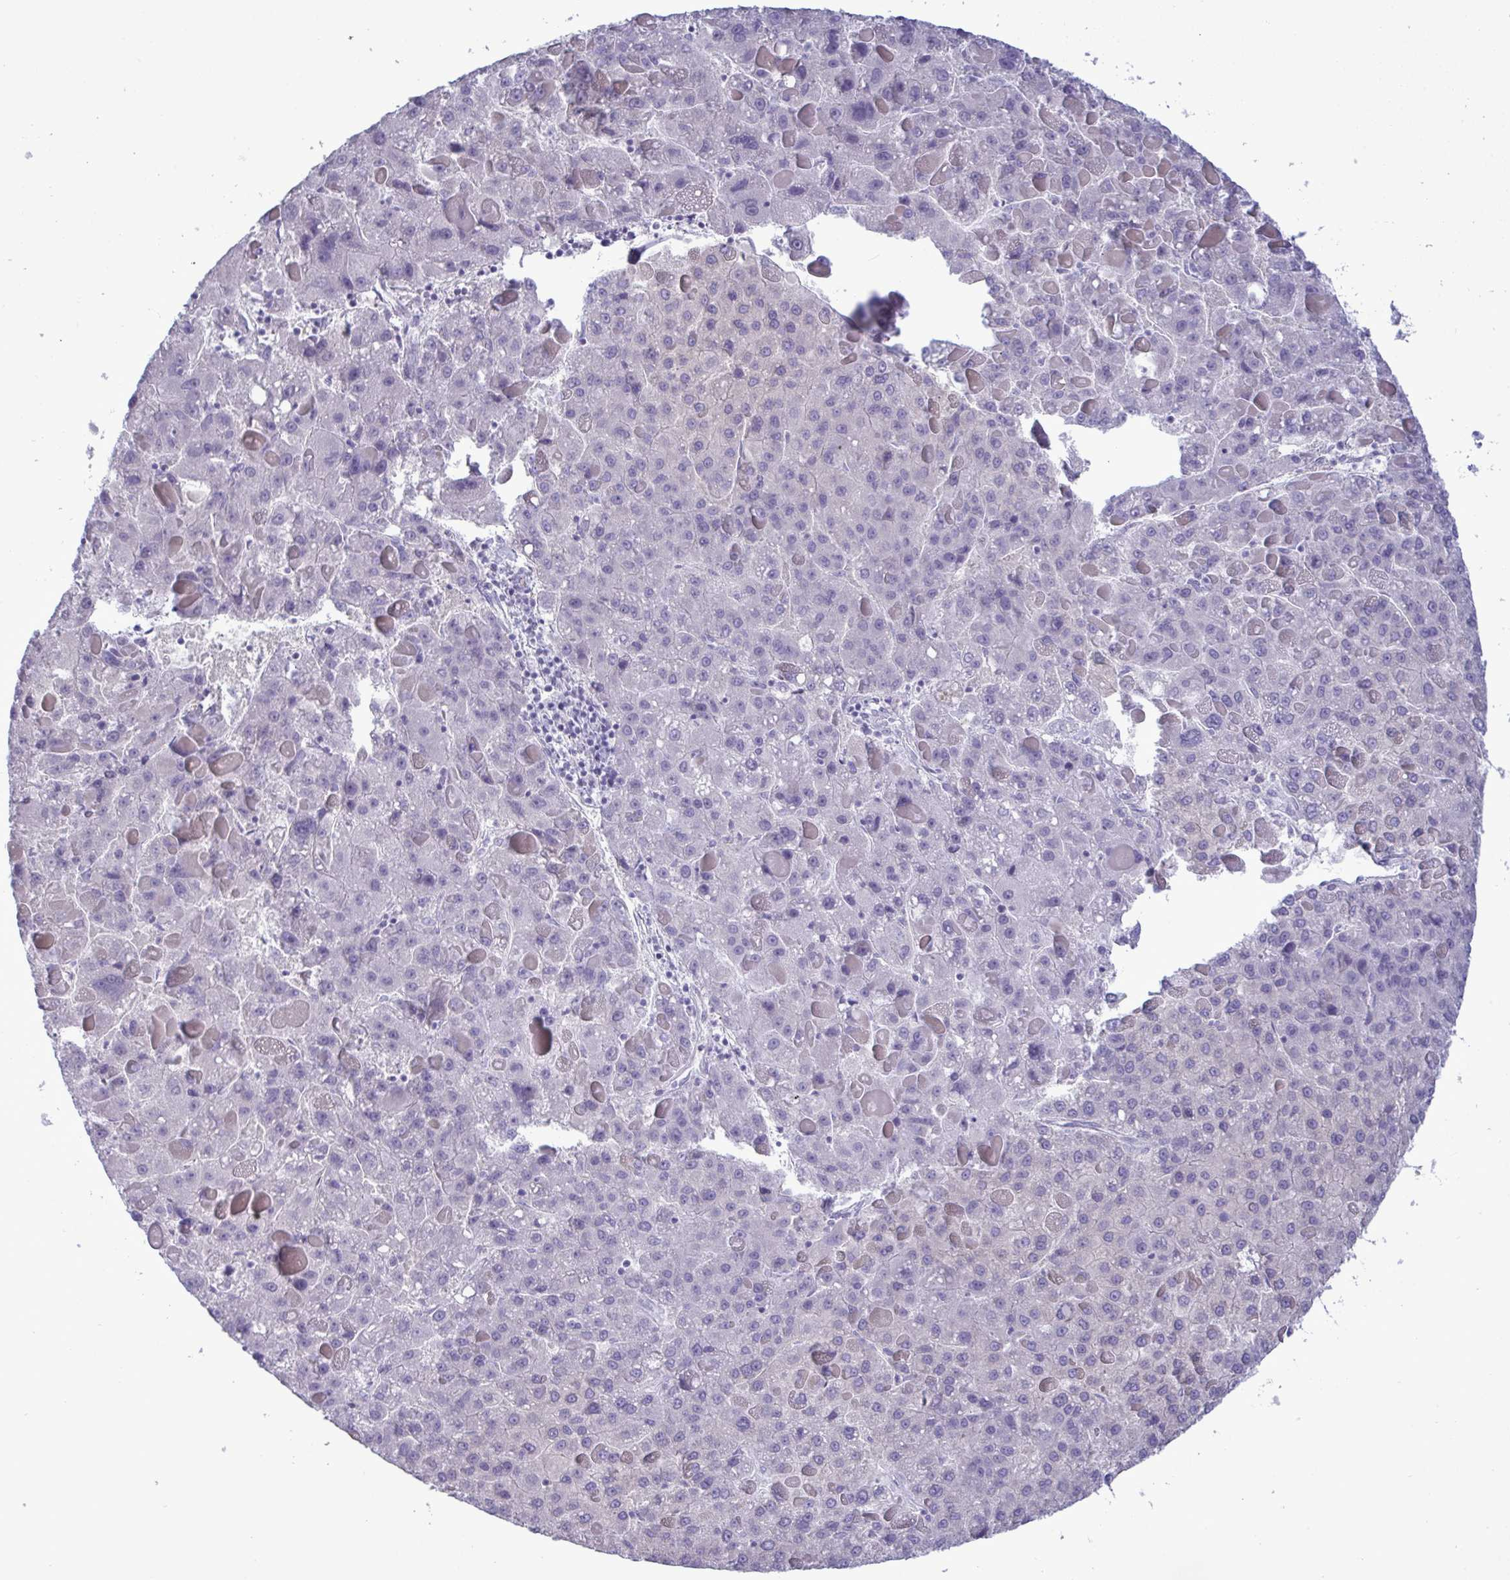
{"staining": {"intensity": "negative", "quantity": "none", "location": "none"}, "tissue": "liver cancer", "cell_type": "Tumor cells", "image_type": "cancer", "snomed": [{"axis": "morphology", "description": "Carcinoma, Hepatocellular, NOS"}, {"axis": "topography", "description": "Liver"}], "caption": "Immunohistochemistry image of neoplastic tissue: human liver cancer (hepatocellular carcinoma) stained with DAB (3,3'-diaminobenzidine) exhibits no significant protein expression in tumor cells. (Stains: DAB (3,3'-diaminobenzidine) IHC with hematoxylin counter stain, Microscopy: brightfield microscopy at high magnification).", "gene": "TENT5D", "patient": {"sex": "female", "age": 82}}